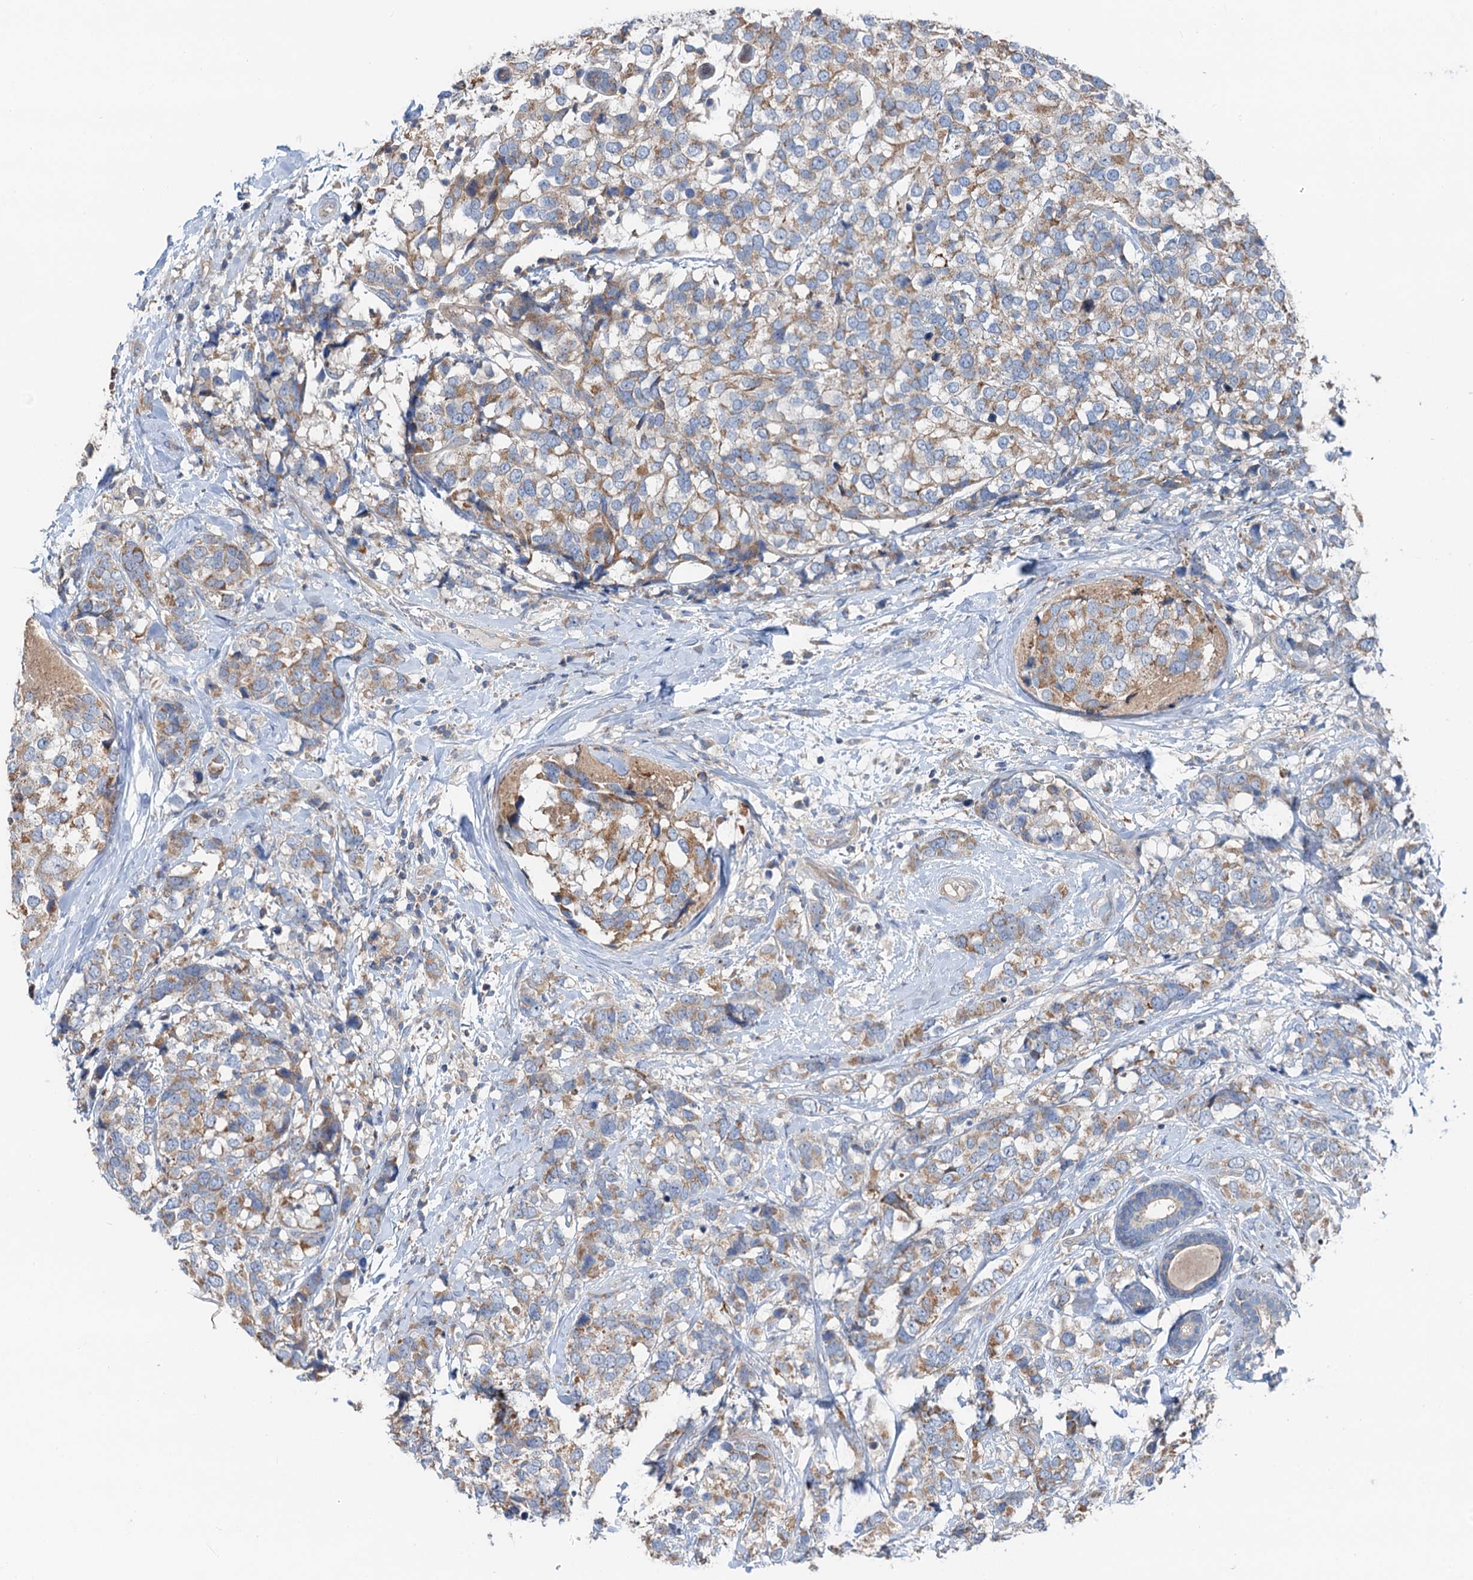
{"staining": {"intensity": "weak", "quantity": "25%-75%", "location": "cytoplasmic/membranous"}, "tissue": "breast cancer", "cell_type": "Tumor cells", "image_type": "cancer", "snomed": [{"axis": "morphology", "description": "Lobular carcinoma"}, {"axis": "topography", "description": "Breast"}], "caption": "A low amount of weak cytoplasmic/membranous positivity is appreciated in approximately 25%-75% of tumor cells in lobular carcinoma (breast) tissue.", "gene": "ANKRD26", "patient": {"sex": "female", "age": 59}}